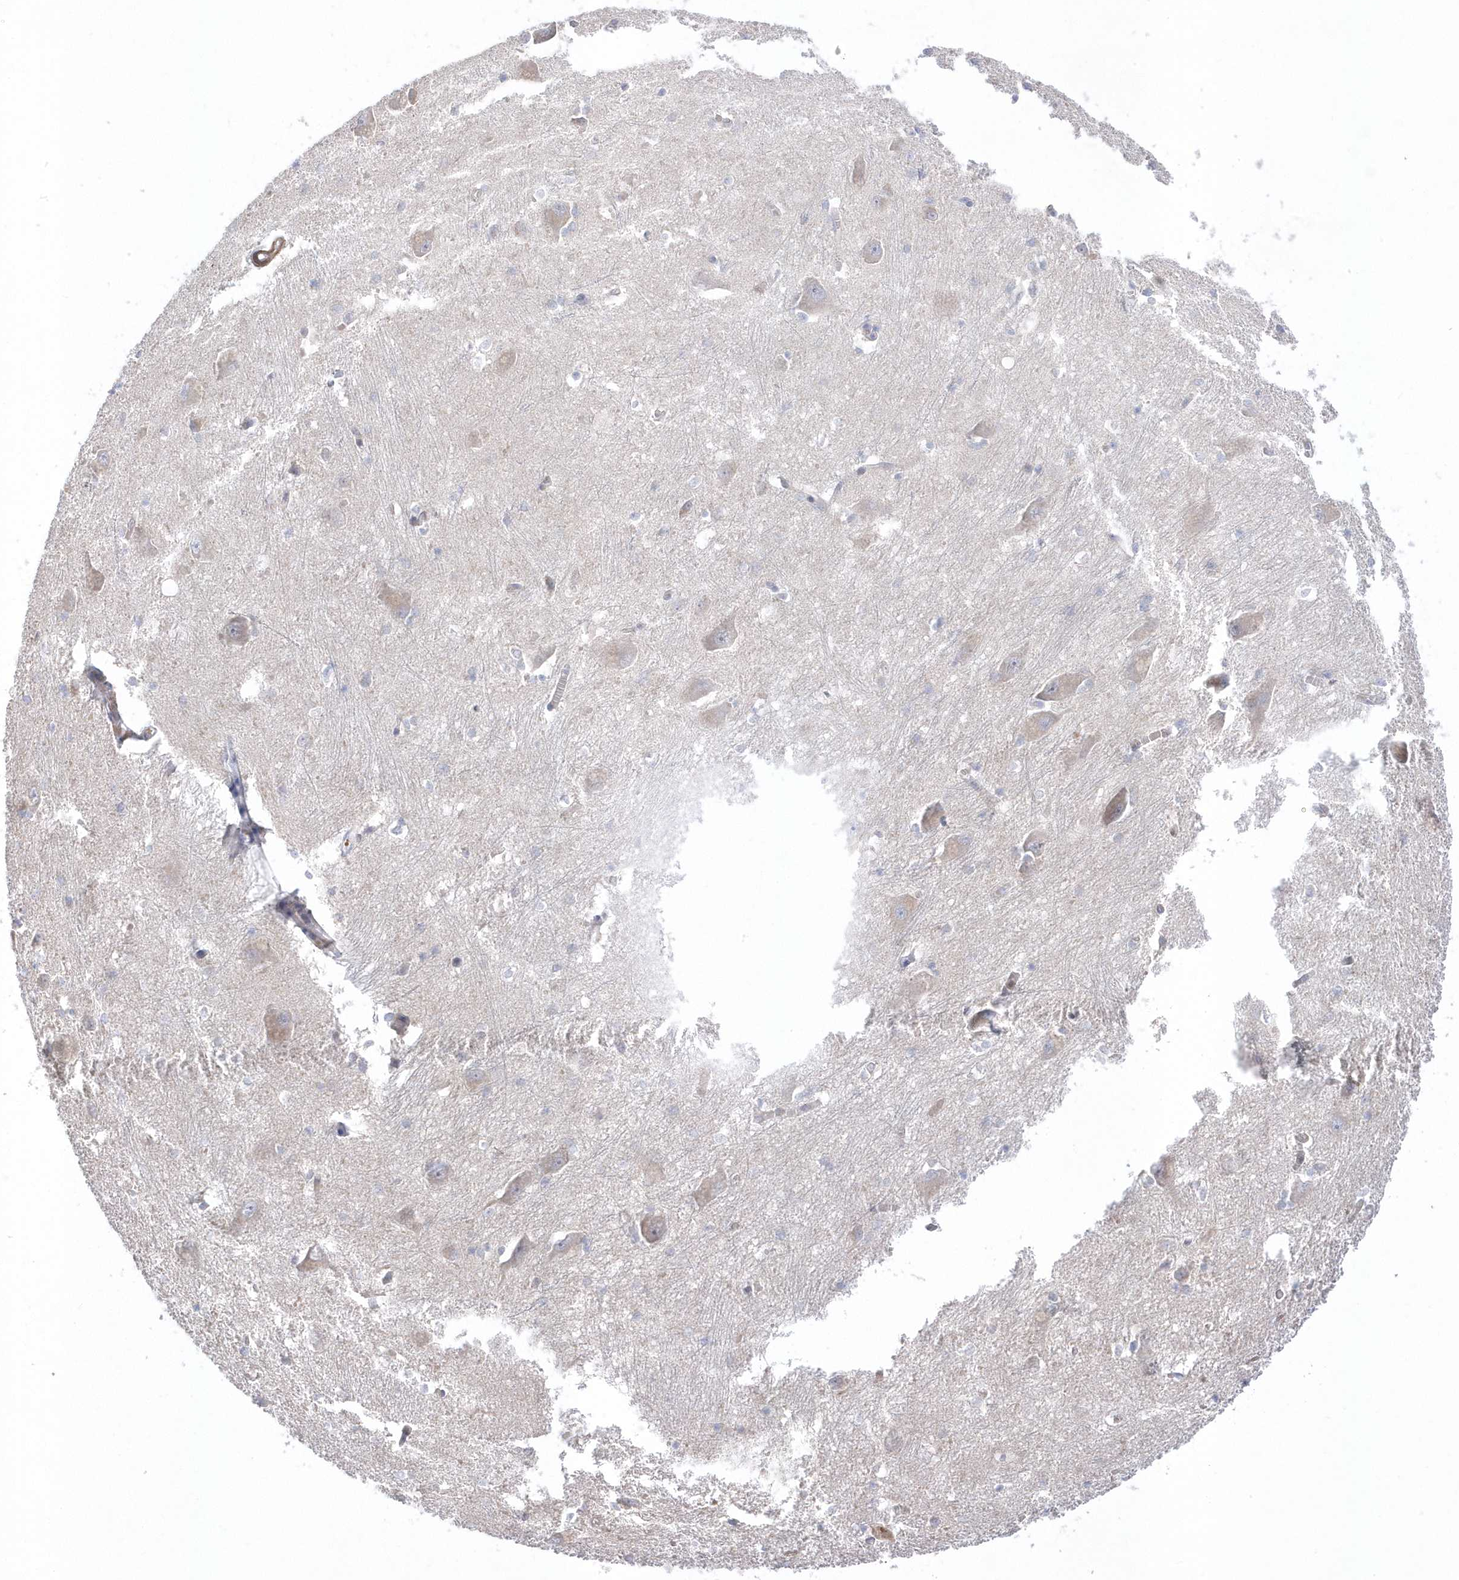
{"staining": {"intensity": "negative", "quantity": "none", "location": "none"}, "tissue": "caudate", "cell_type": "Glial cells", "image_type": "normal", "snomed": [{"axis": "morphology", "description": "Normal tissue, NOS"}, {"axis": "topography", "description": "Lateral ventricle wall"}], "caption": "Immunohistochemistry histopathology image of unremarkable caudate: human caudate stained with DAB demonstrates no significant protein positivity in glial cells.", "gene": "GTPBP6", "patient": {"sex": "male", "age": 37}}